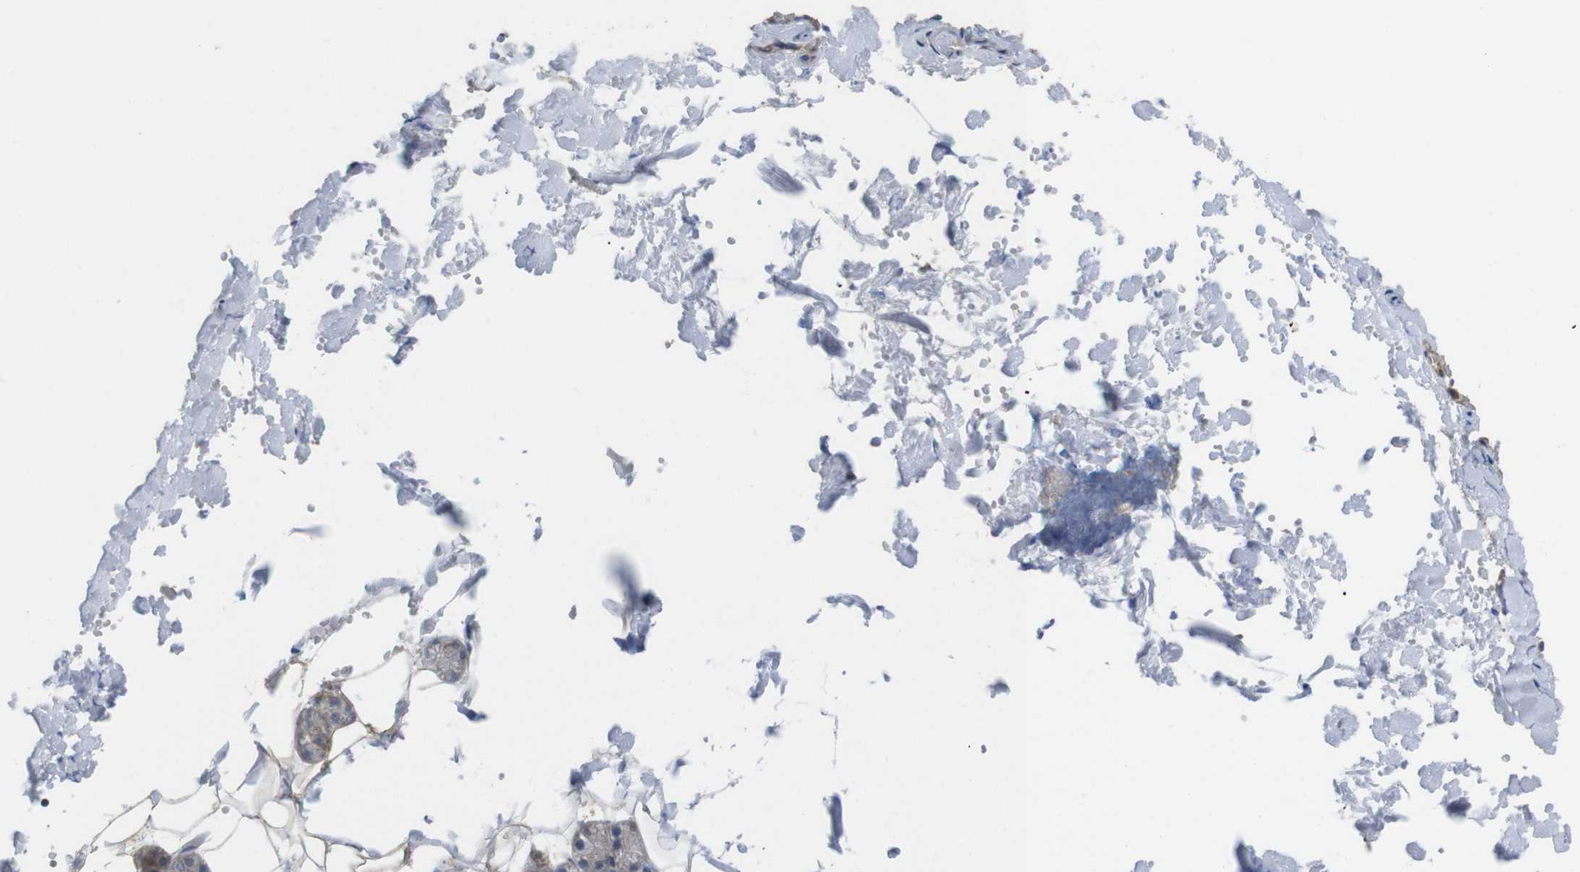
{"staining": {"intensity": "weak", "quantity": "25%-75%", "location": "cytoplasmic/membranous"}, "tissue": "salivary gland", "cell_type": "Glandular cells", "image_type": "normal", "snomed": [{"axis": "morphology", "description": "Normal tissue, NOS"}, {"axis": "topography", "description": "Salivary gland"}], "caption": "Immunohistochemistry (IHC) staining of benign salivary gland, which demonstrates low levels of weak cytoplasmic/membranous staining in approximately 25%-75% of glandular cells indicating weak cytoplasmic/membranous protein expression. The staining was performed using DAB (brown) for protein detection and nuclei were counterstained in hematoxylin (blue).", "gene": "TIAM1", "patient": {"sex": "male", "age": 62}}